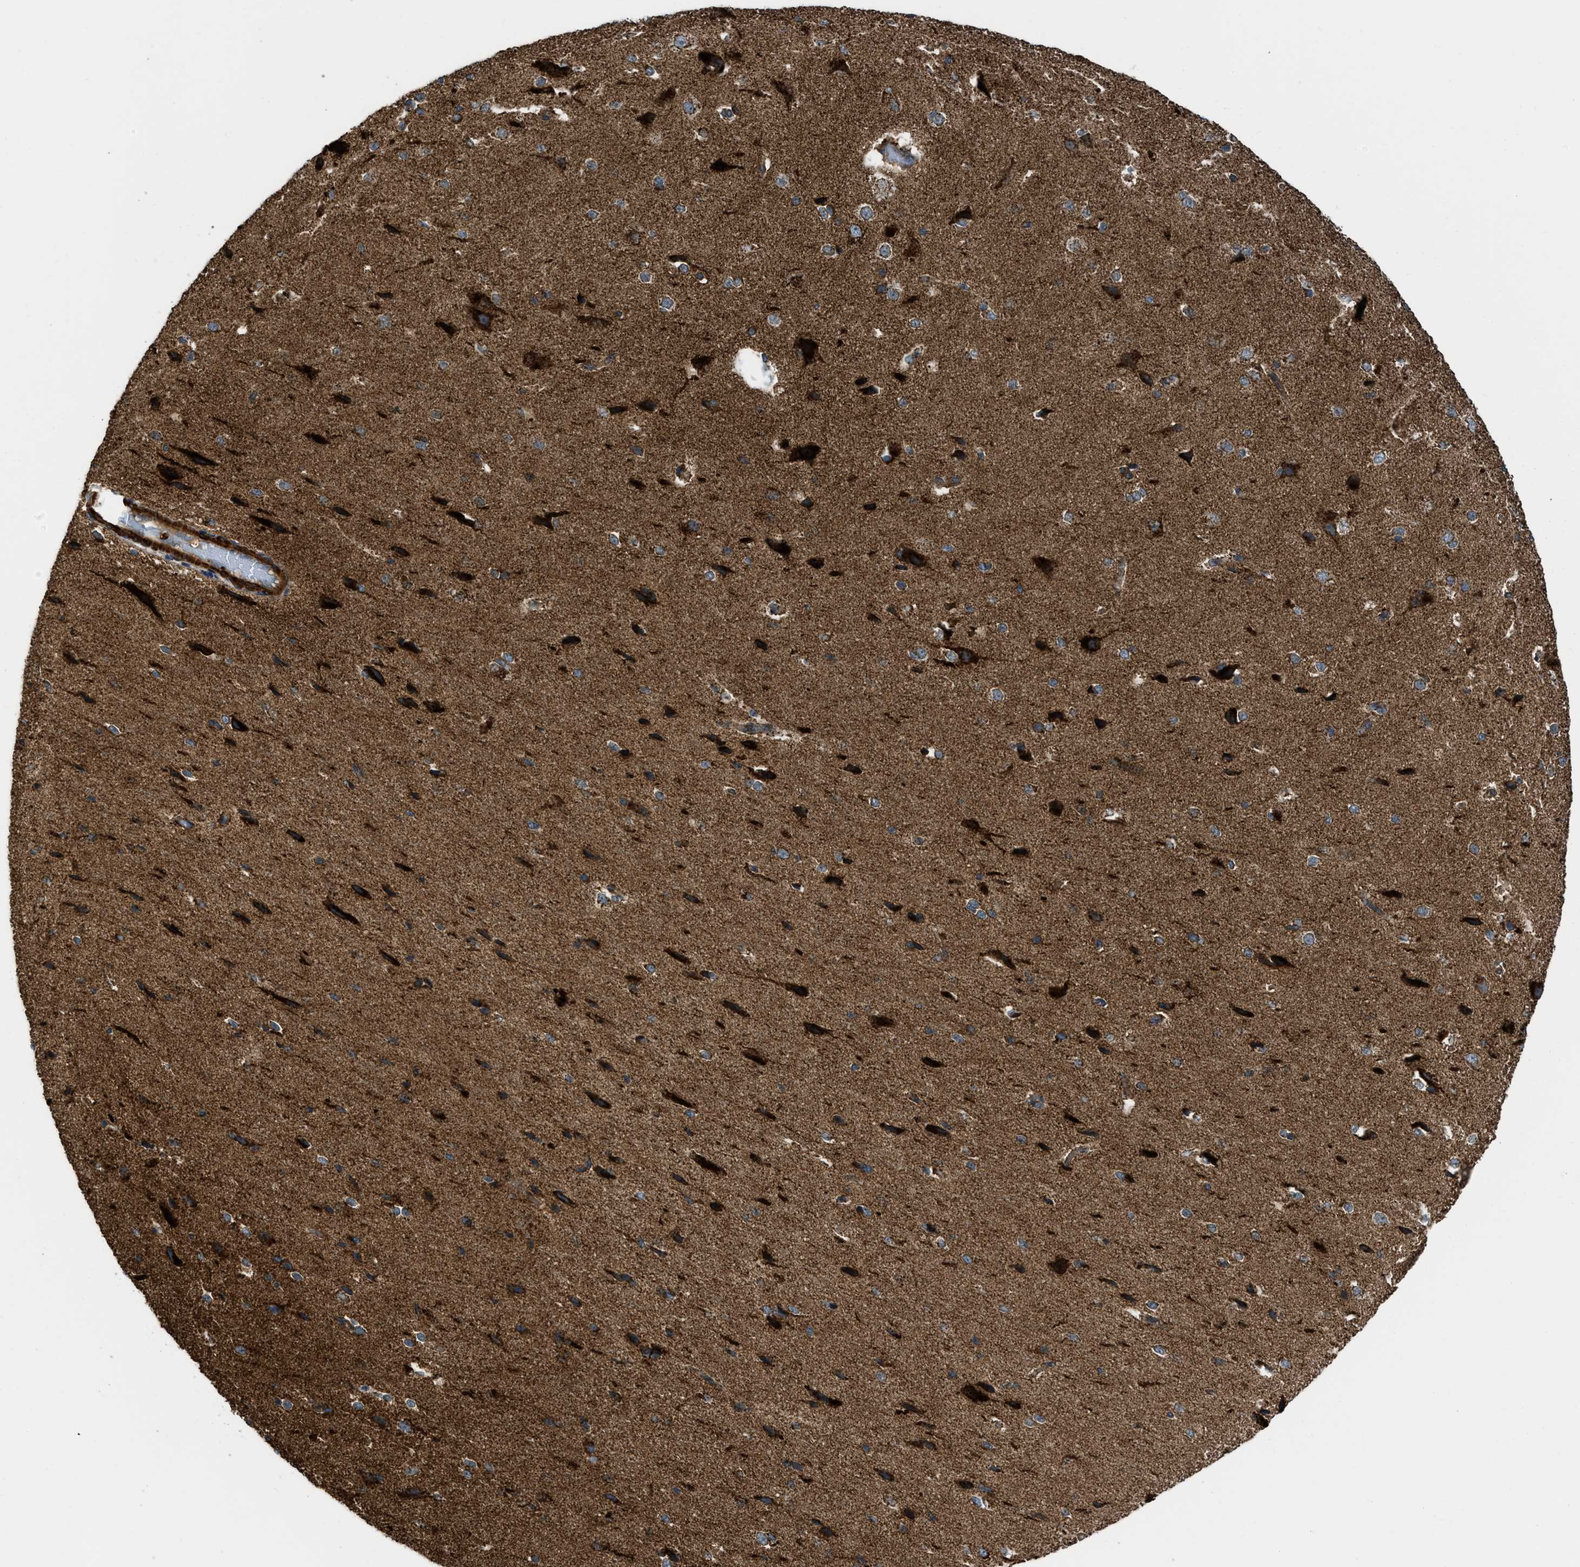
{"staining": {"intensity": "strong", "quantity": "<25%", "location": "cytoplasmic/membranous"}, "tissue": "cerebral cortex", "cell_type": "Endothelial cells", "image_type": "normal", "snomed": [{"axis": "morphology", "description": "Normal tissue, NOS"}, {"axis": "morphology", "description": "Developmental malformation"}, {"axis": "topography", "description": "Cerebral cortex"}], "caption": "Cerebral cortex stained with immunohistochemistry shows strong cytoplasmic/membranous positivity in approximately <25% of endothelial cells. The staining was performed using DAB (3,3'-diaminobenzidine) to visualize the protein expression in brown, while the nuclei were stained in blue with hematoxylin (Magnification: 20x).", "gene": "SESN2", "patient": {"sex": "female", "age": 30}}